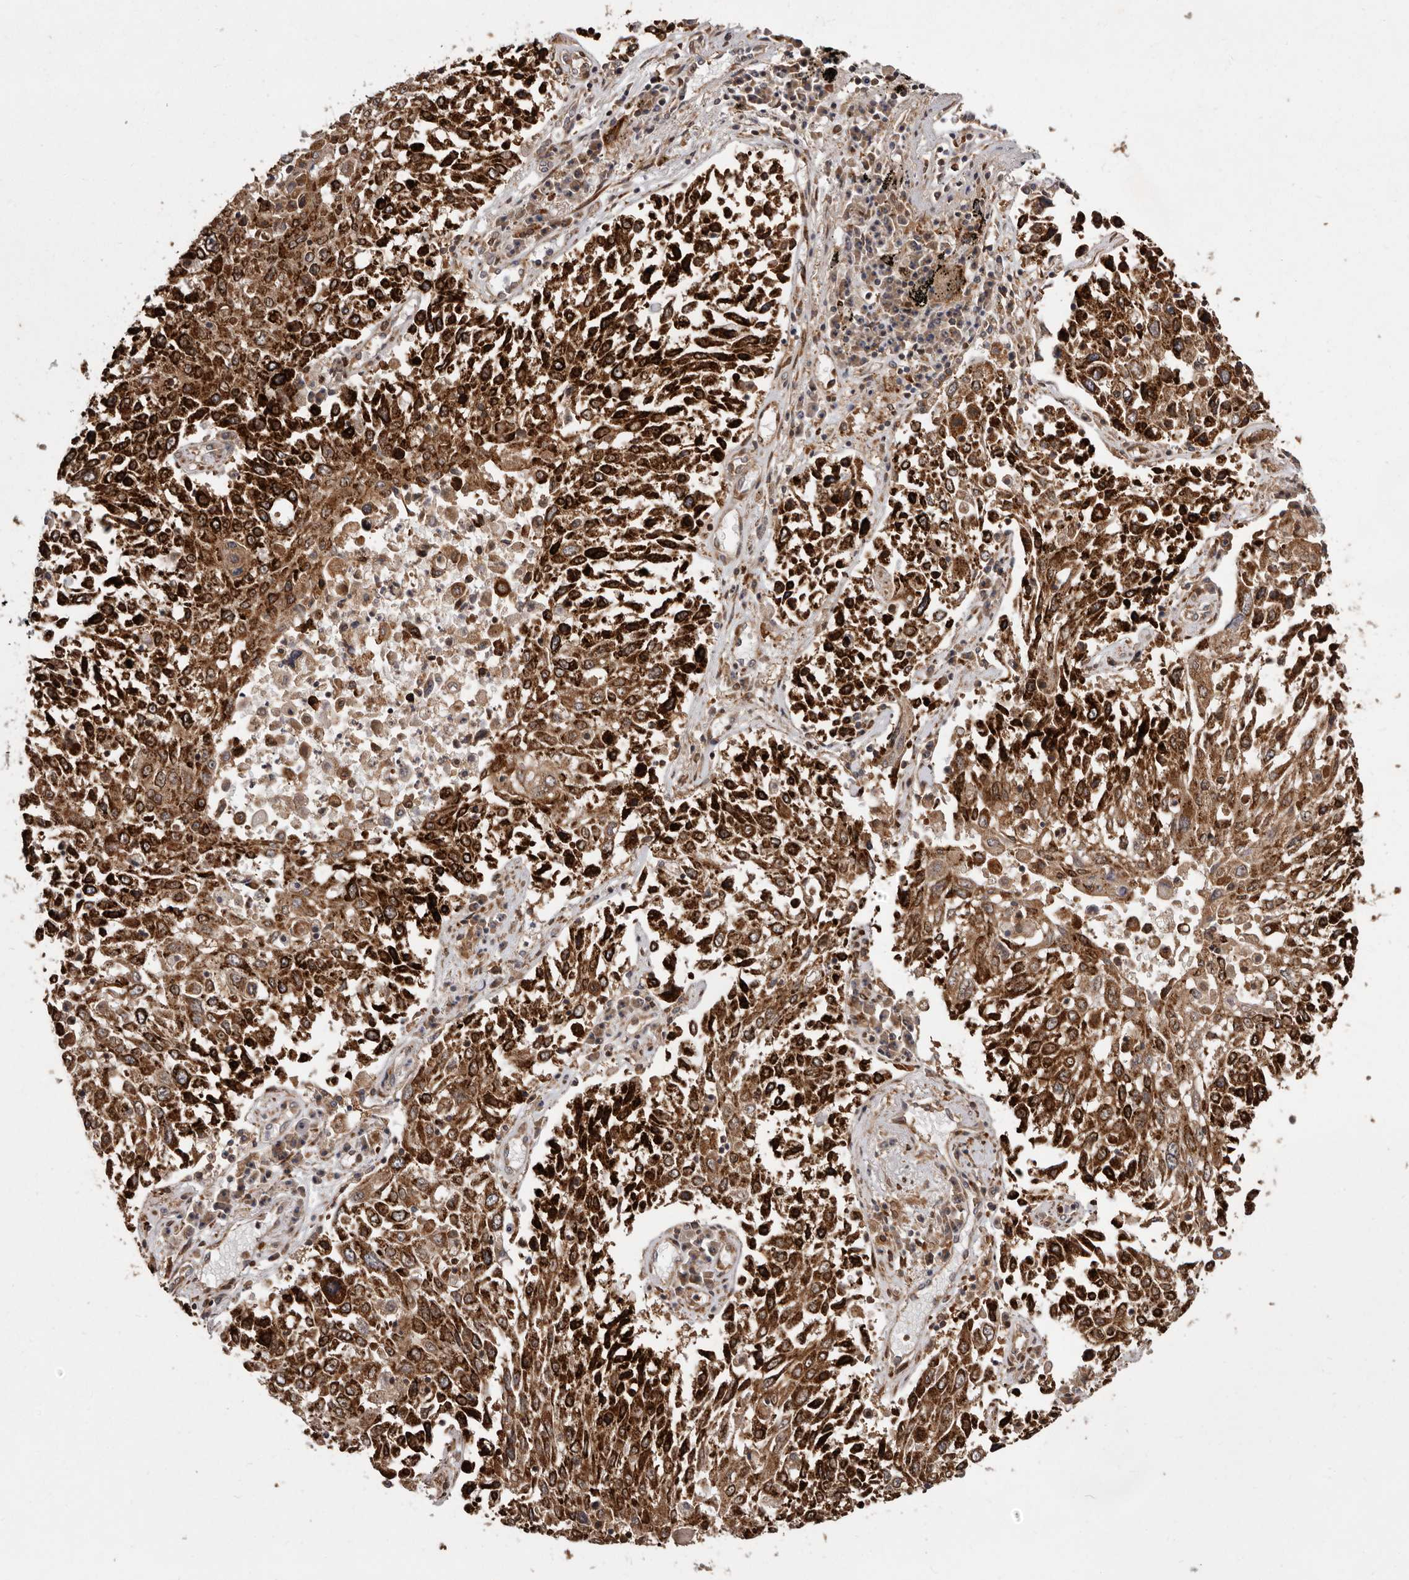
{"staining": {"intensity": "strong", "quantity": ">75%", "location": "cytoplasmic/membranous"}, "tissue": "lung cancer", "cell_type": "Tumor cells", "image_type": "cancer", "snomed": [{"axis": "morphology", "description": "Squamous cell carcinoma, NOS"}, {"axis": "topography", "description": "Lung"}], "caption": "About >75% of tumor cells in human lung cancer (squamous cell carcinoma) display strong cytoplasmic/membranous protein expression as visualized by brown immunohistochemical staining.", "gene": "FLAD1", "patient": {"sex": "male", "age": 65}}